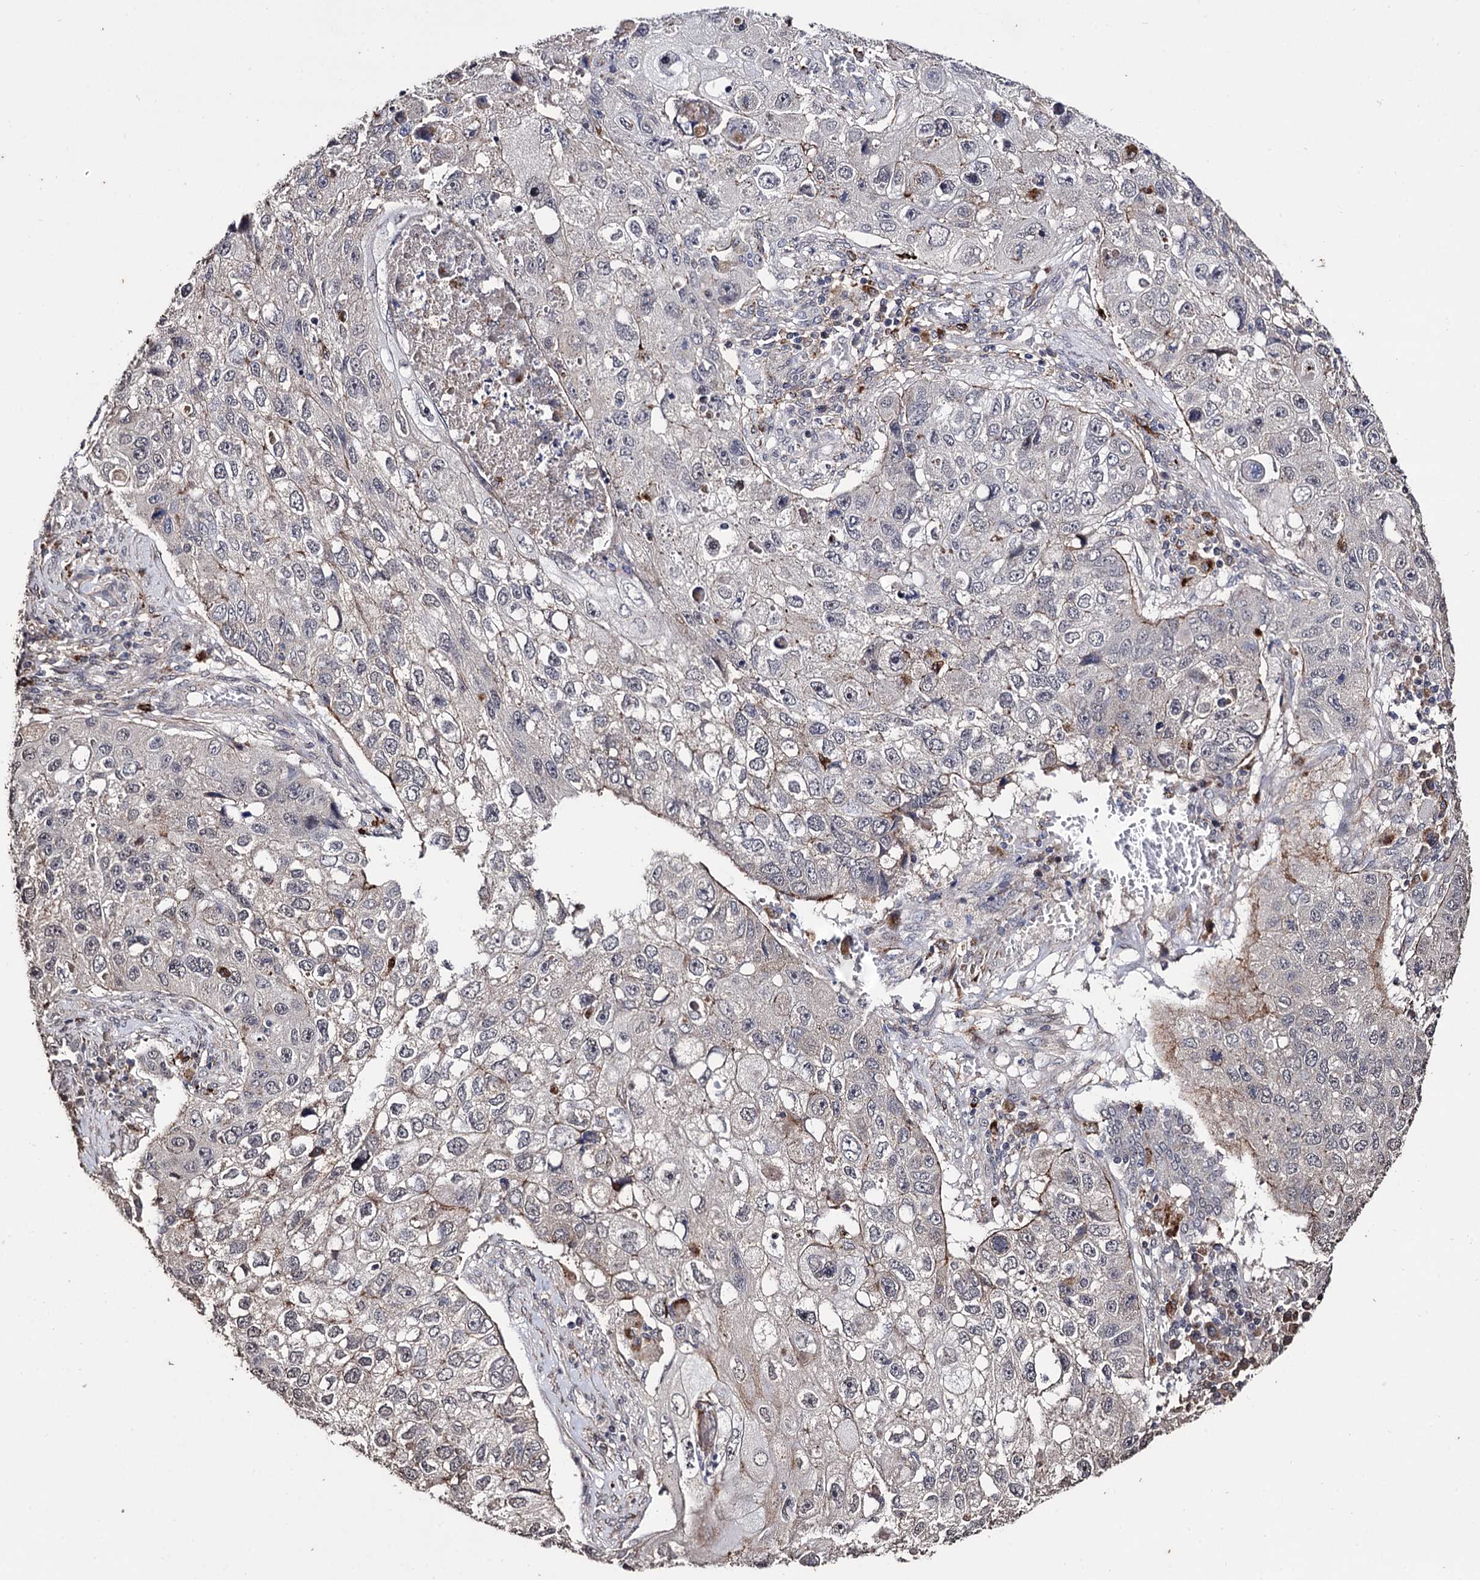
{"staining": {"intensity": "weak", "quantity": "<25%", "location": "cytoplasmic/membranous"}, "tissue": "lung cancer", "cell_type": "Tumor cells", "image_type": "cancer", "snomed": [{"axis": "morphology", "description": "Squamous cell carcinoma, NOS"}, {"axis": "topography", "description": "Lung"}], "caption": "Histopathology image shows no significant protein staining in tumor cells of lung cancer (squamous cell carcinoma).", "gene": "MICAL2", "patient": {"sex": "male", "age": 61}}